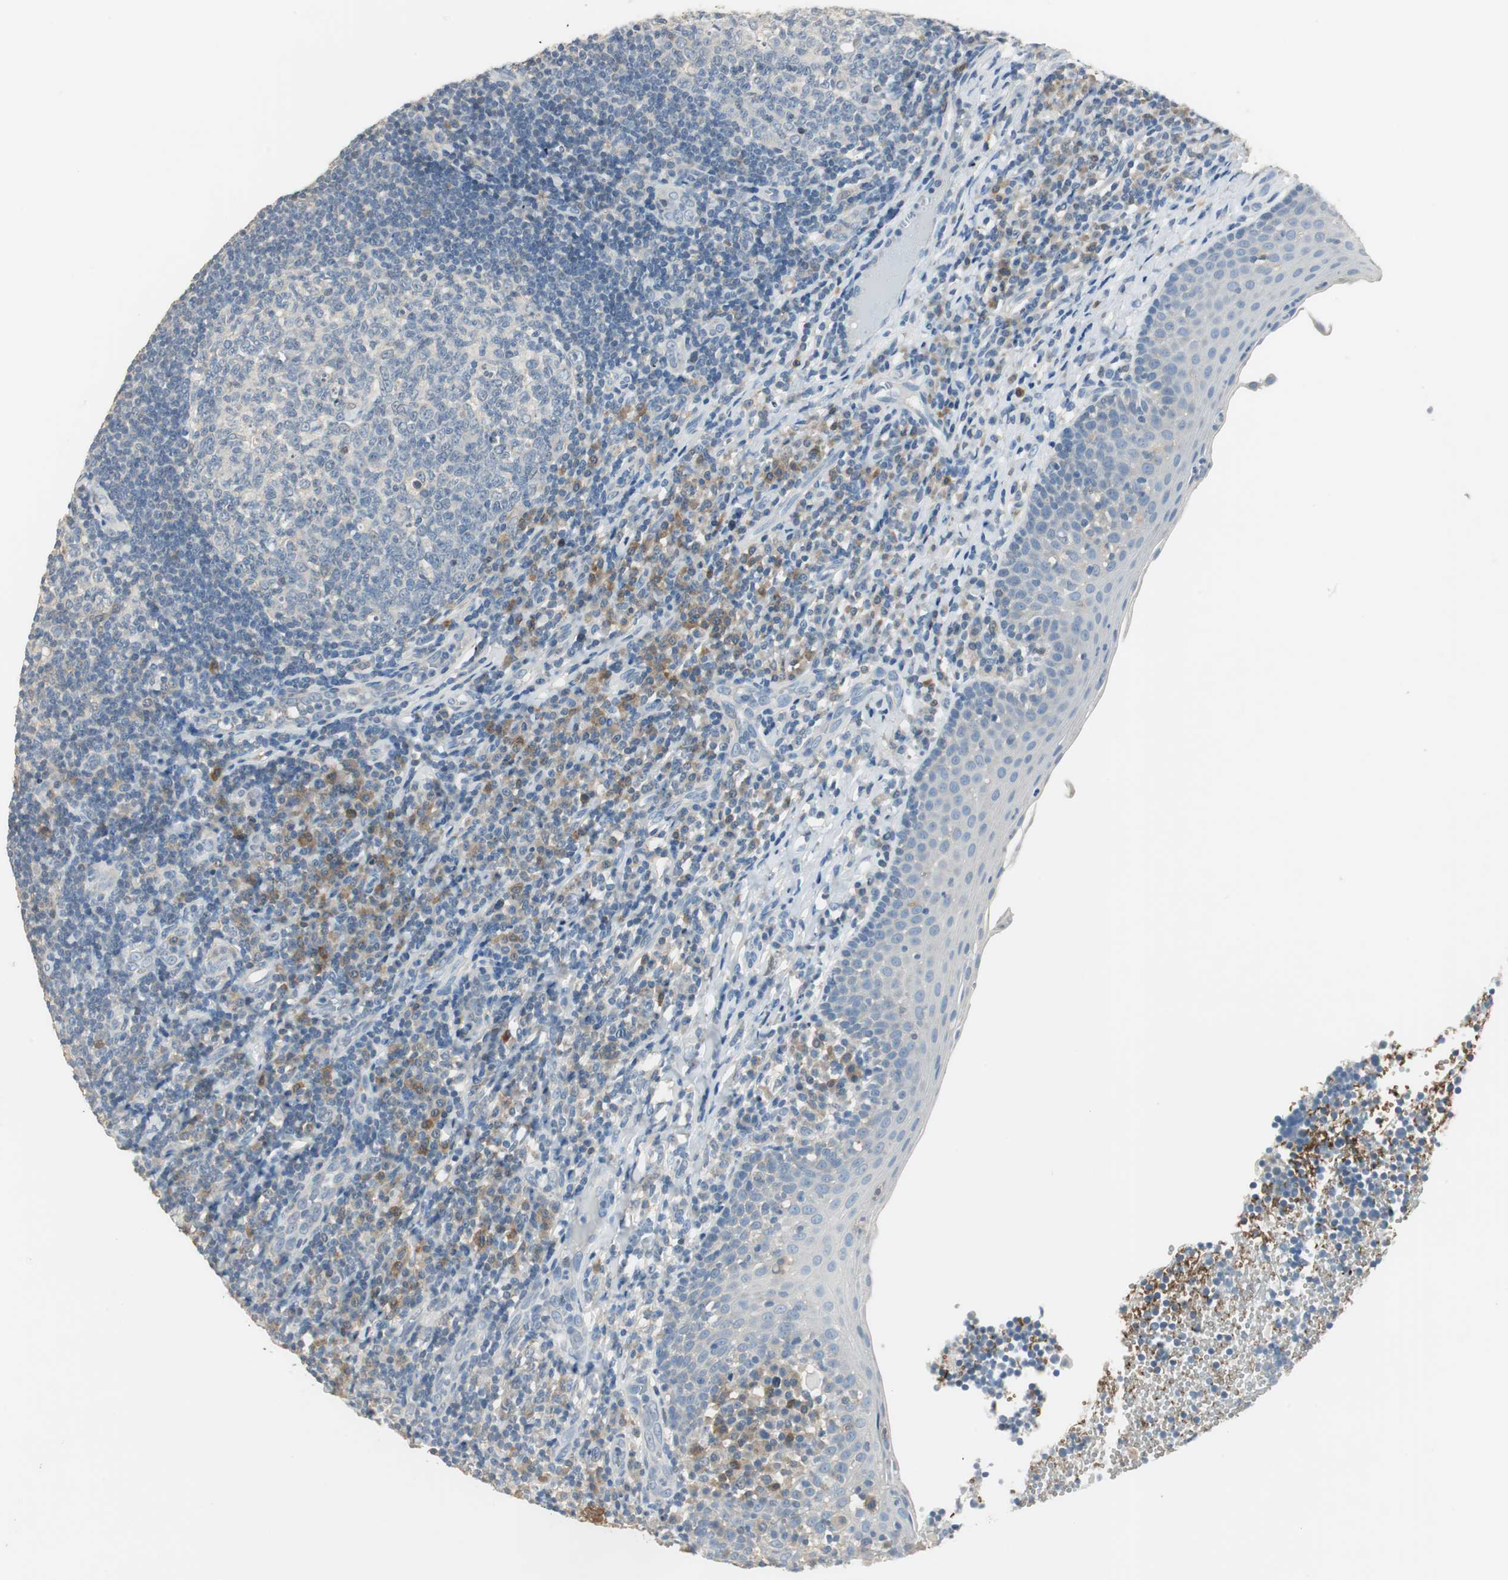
{"staining": {"intensity": "negative", "quantity": "none", "location": "none"}, "tissue": "tonsil", "cell_type": "Germinal center cells", "image_type": "normal", "snomed": [{"axis": "morphology", "description": "Normal tissue, NOS"}, {"axis": "topography", "description": "Tonsil"}], "caption": "The micrograph demonstrates no staining of germinal center cells in benign tonsil.", "gene": "MSTO1", "patient": {"sex": "female", "age": 40}}